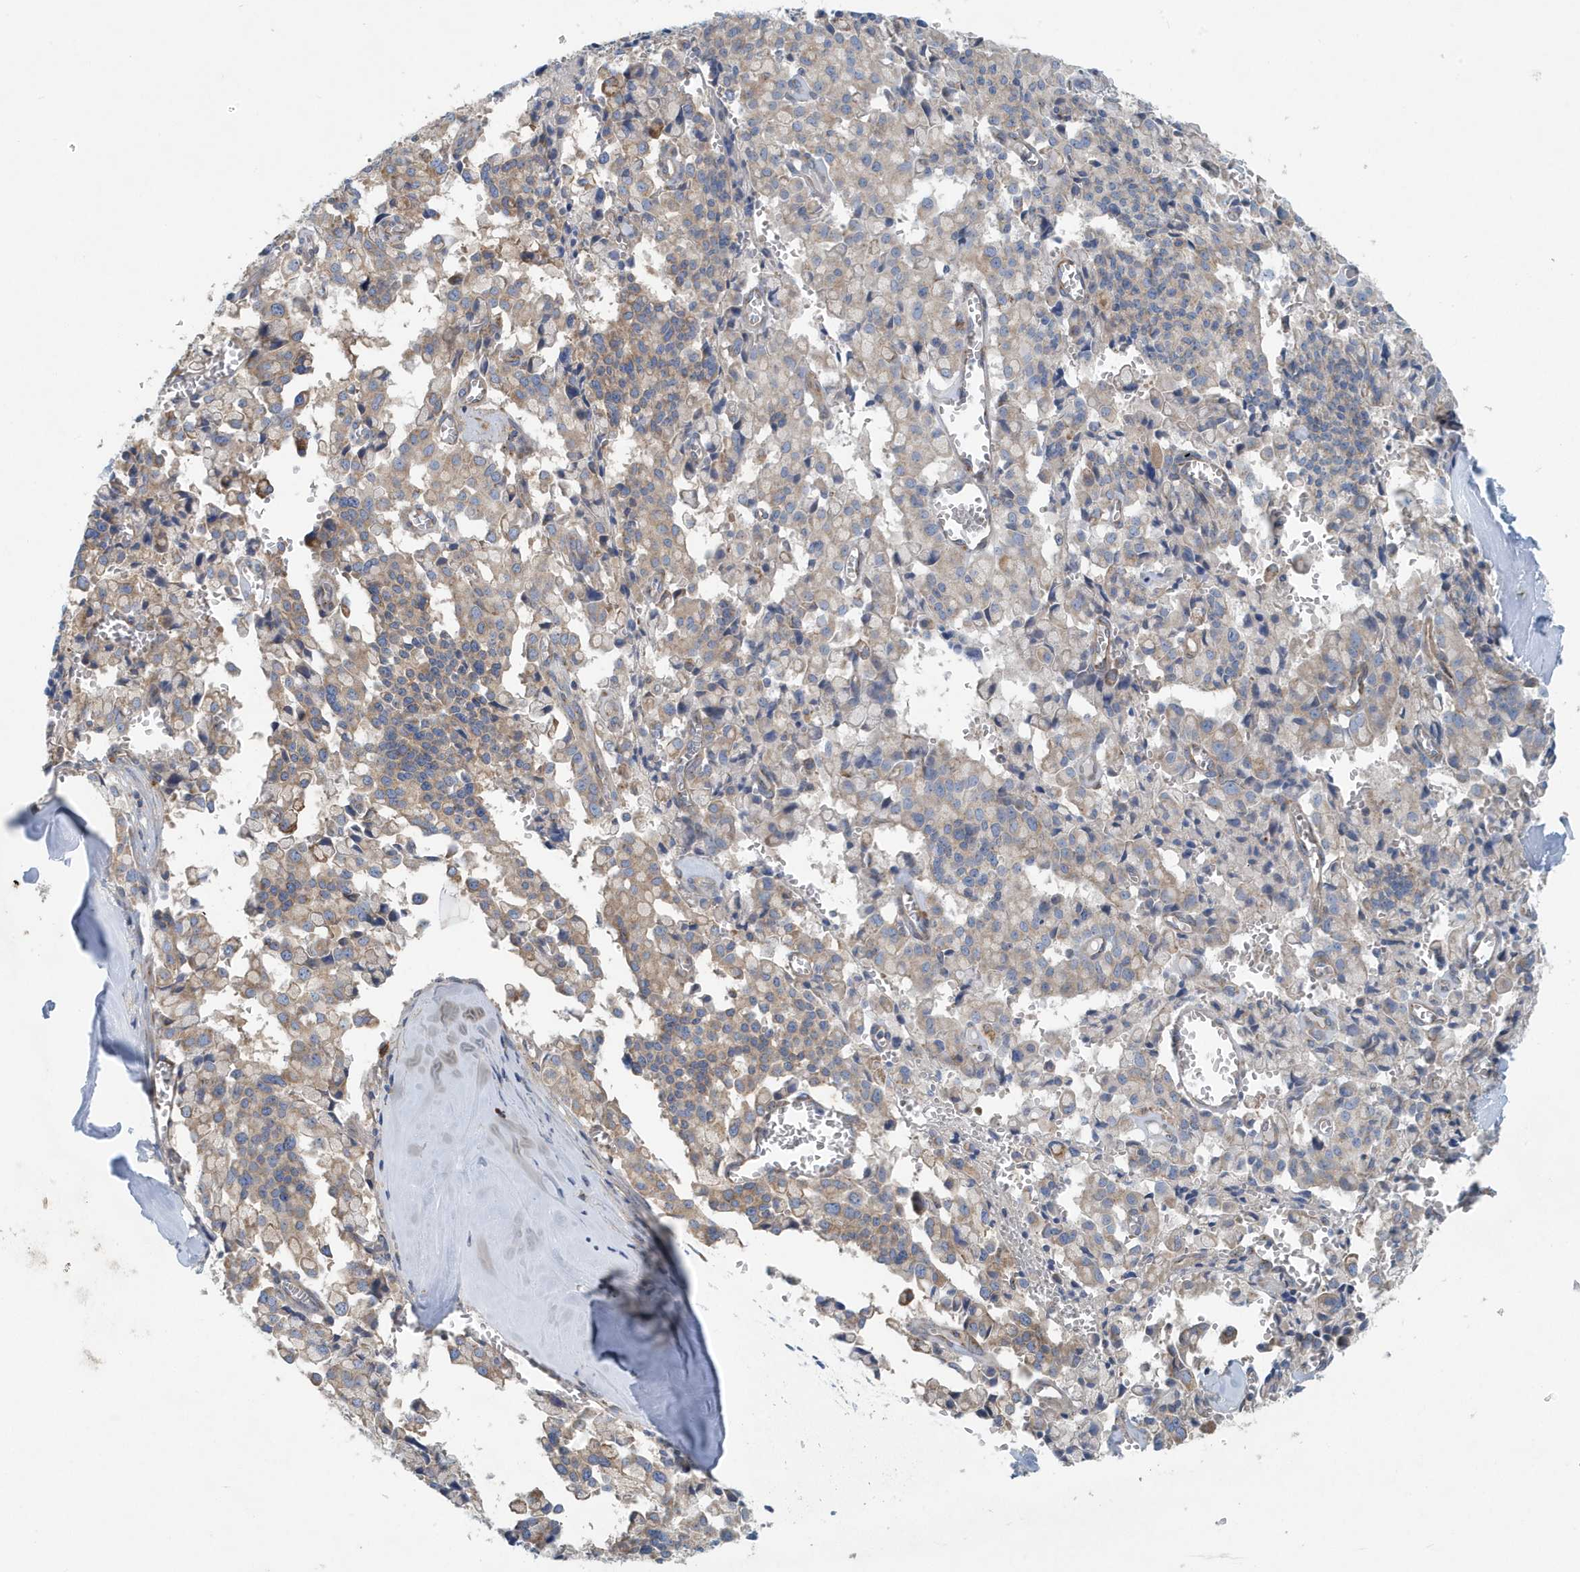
{"staining": {"intensity": "weak", "quantity": "25%-75%", "location": "cytoplasmic/membranous"}, "tissue": "pancreatic cancer", "cell_type": "Tumor cells", "image_type": "cancer", "snomed": [{"axis": "morphology", "description": "Adenocarcinoma, NOS"}, {"axis": "topography", "description": "Pancreas"}], "caption": "Brown immunohistochemical staining in human pancreatic cancer (adenocarcinoma) displays weak cytoplasmic/membranous expression in about 25%-75% of tumor cells.", "gene": "PPM1M", "patient": {"sex": "male", "age": 65}}